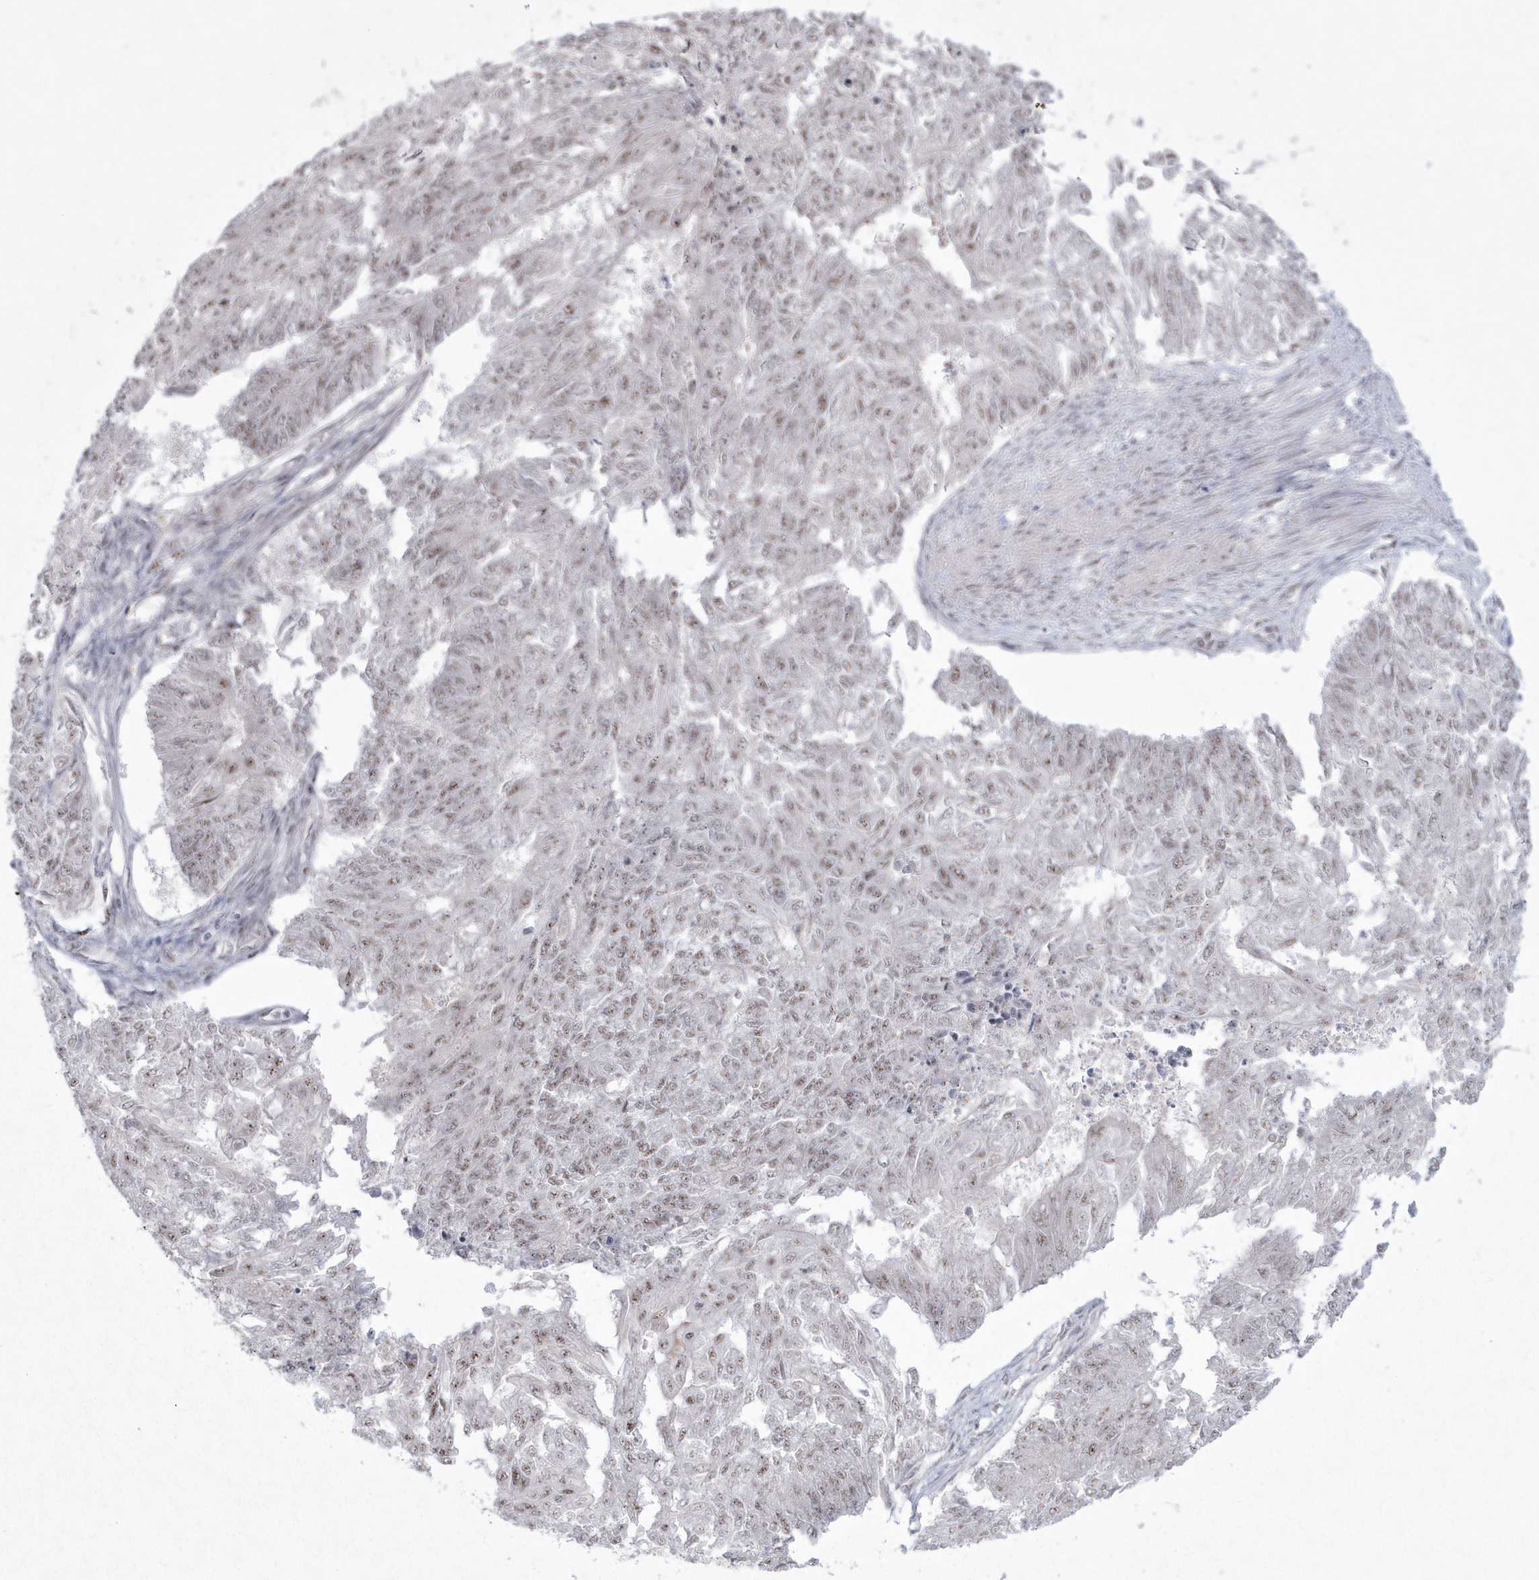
{"staining": {"intensity": "moderate", "quantity": ">75%", "location": "nuclear"}, "tissue": "endometrial cancer", "cell_type": "Tumor cells", "image_type": "cancer", "snomed": [{"axis": "morphology", "description": "Adenocarcinoma, NOS"}, {"axis": "topography", "description": "Endometrium"}], "caption": "This photomicrograph exhibits endometrial adenocarcinoma stained with IHC to label a protein in brown. The nuclear of tumor cells show moderate positivity for the protein. Nuclei are counter-stained blue.", "gene": "KDM6B", "patient": {"sex": "female", "age": 32}}